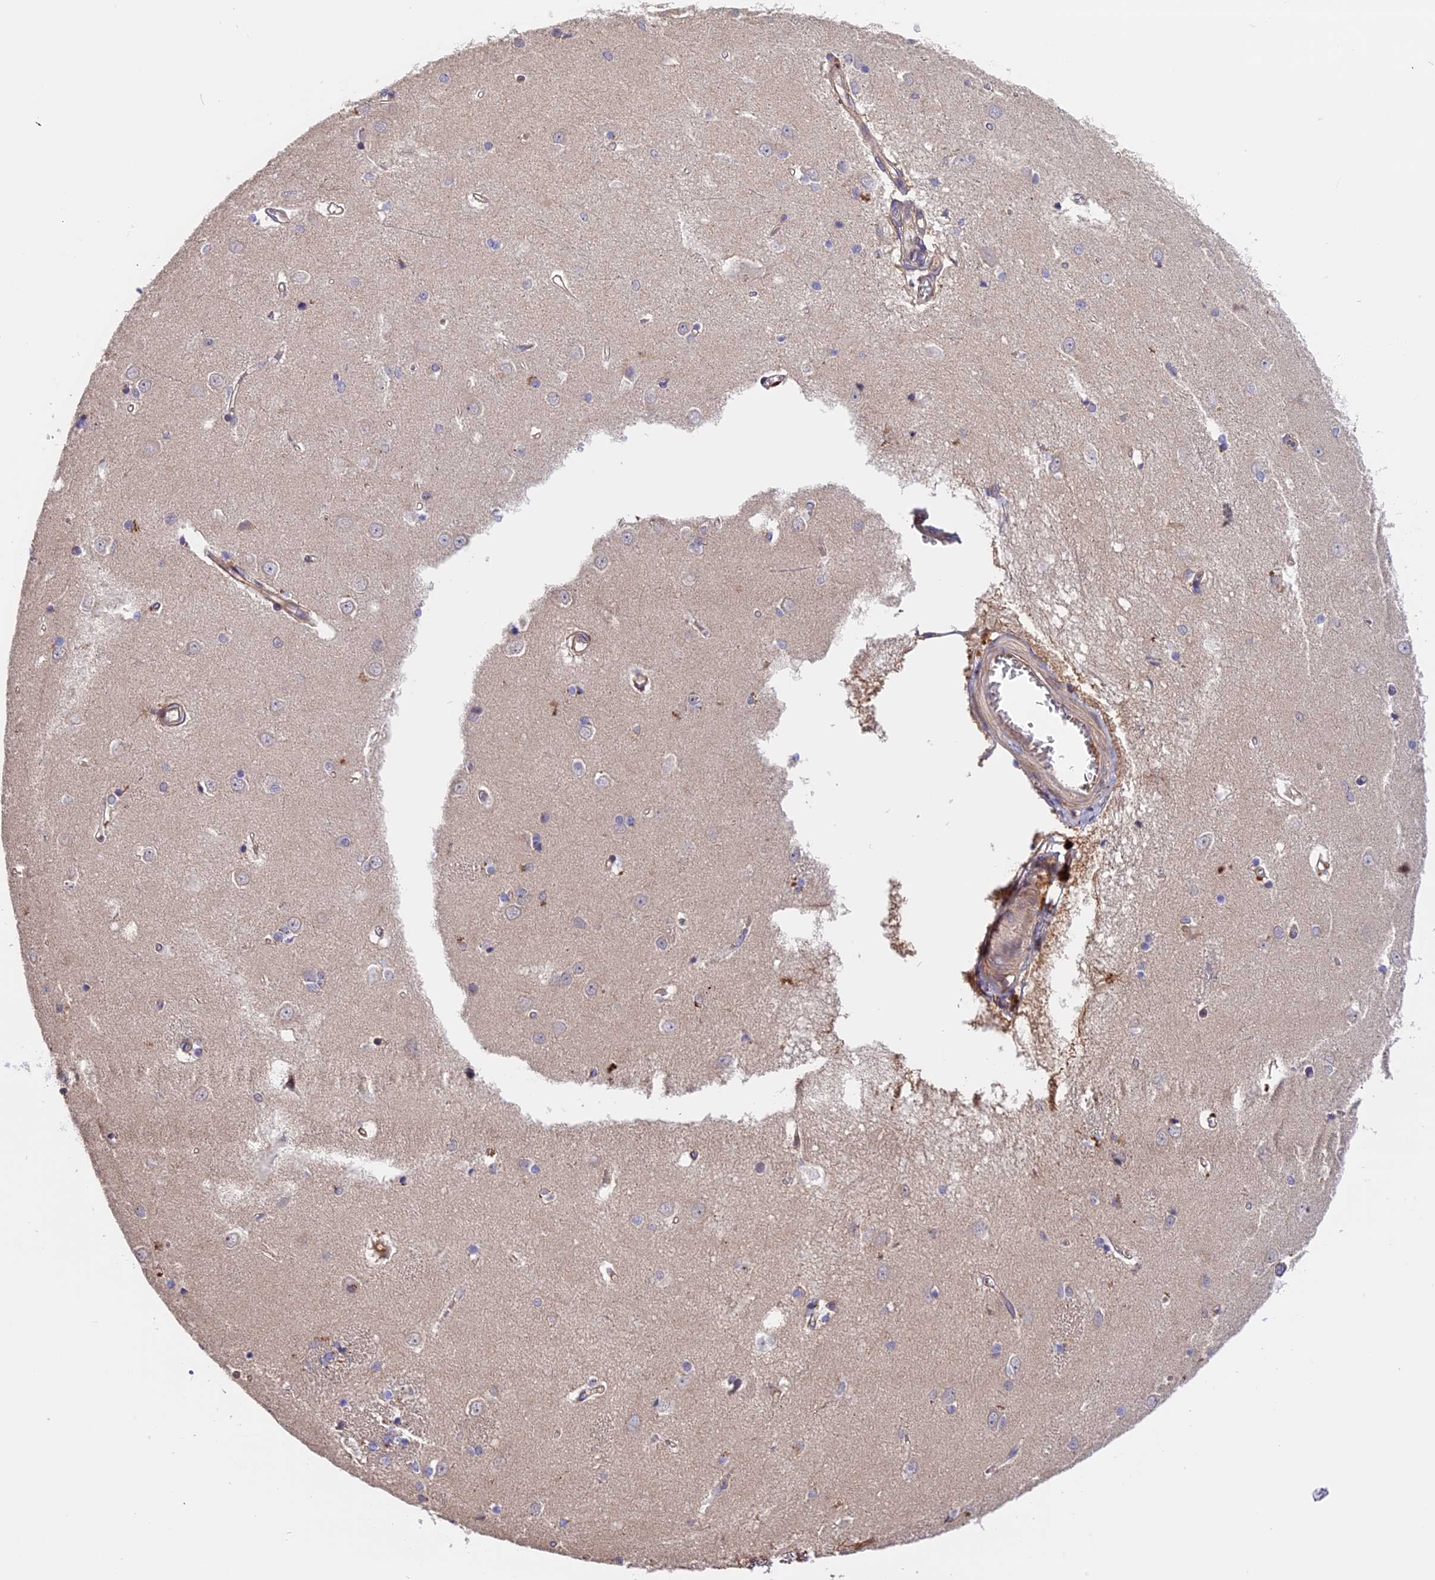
{"staining": {"intensity": "weak", "quantity": "<25%", "location": "cytoplasmic/membranous"}, "tissue": "caudate", "cell_type": "Glial cells", "image_type": "normal", "snomed": [{"axis": "morphology", "description": "Normal tissue, NOS"}, {"axis": "topography", "description": "Lateral ventricle wall"}], "caption": "A micrograph of human caudate is negative for staining in glial cells. (Immunohistochemistry, brightfield microscopy, high magnification).", "gene": "SETD6", "patient": {"sex": "male", "age": 37}}